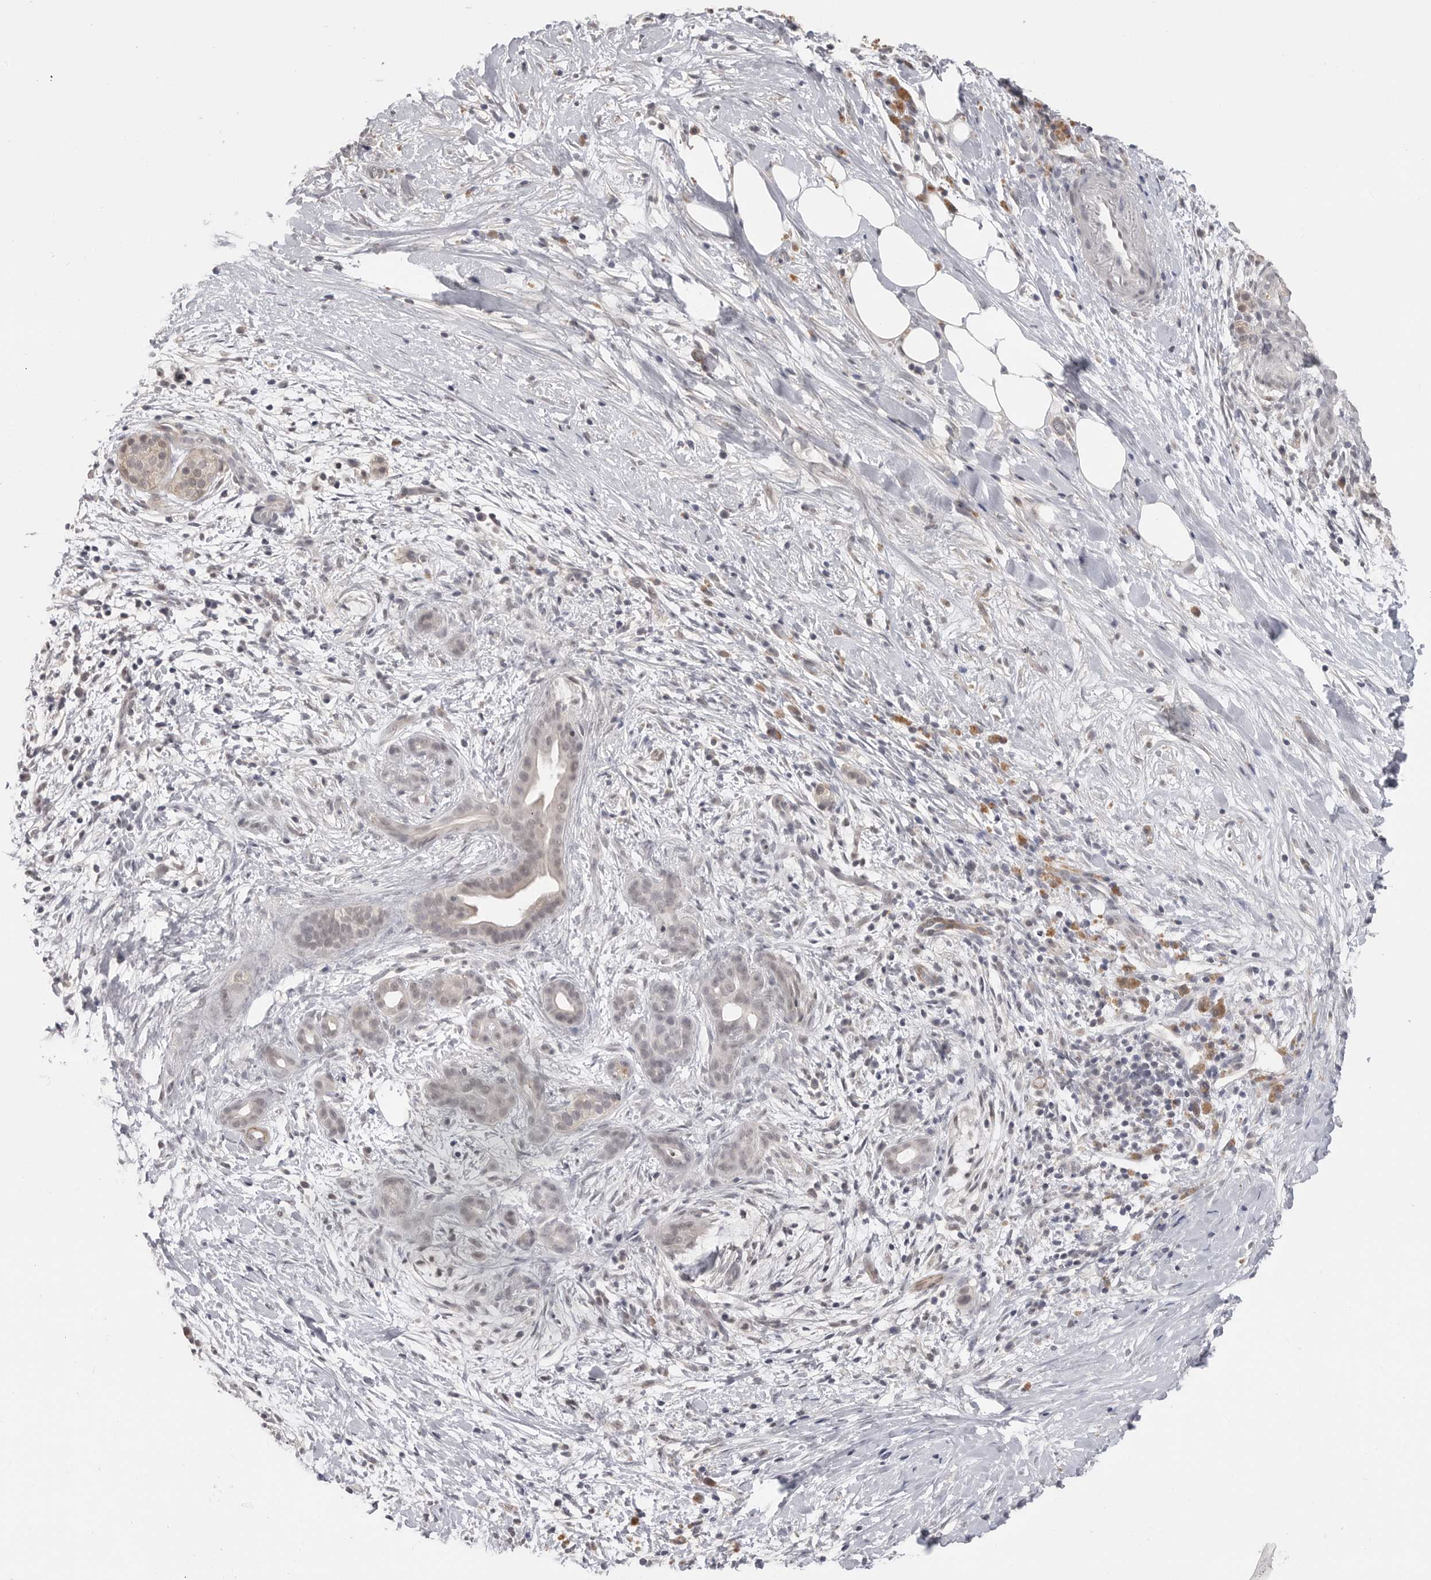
{"staining": {"intensity": "negative", "quantity": "none", "location": "none"}, "tissue": "pancreatic cancer", "cell_type": "Tumor cells", "image_type": "cancer", "snomed": [{"axis": "morphology", "description": "Adenocarcinoma, NOS"}, {"axis": "topography", "description": "Pancreas"}], "caption": "Immunohistochemistry image of human pancreatic cancer (adenocarcinoma) stained for a protein (brown), which shows no expression in tumor cells.", "gene": "PLEKHF1", "patient": {"sex": "male", "age": 58}}